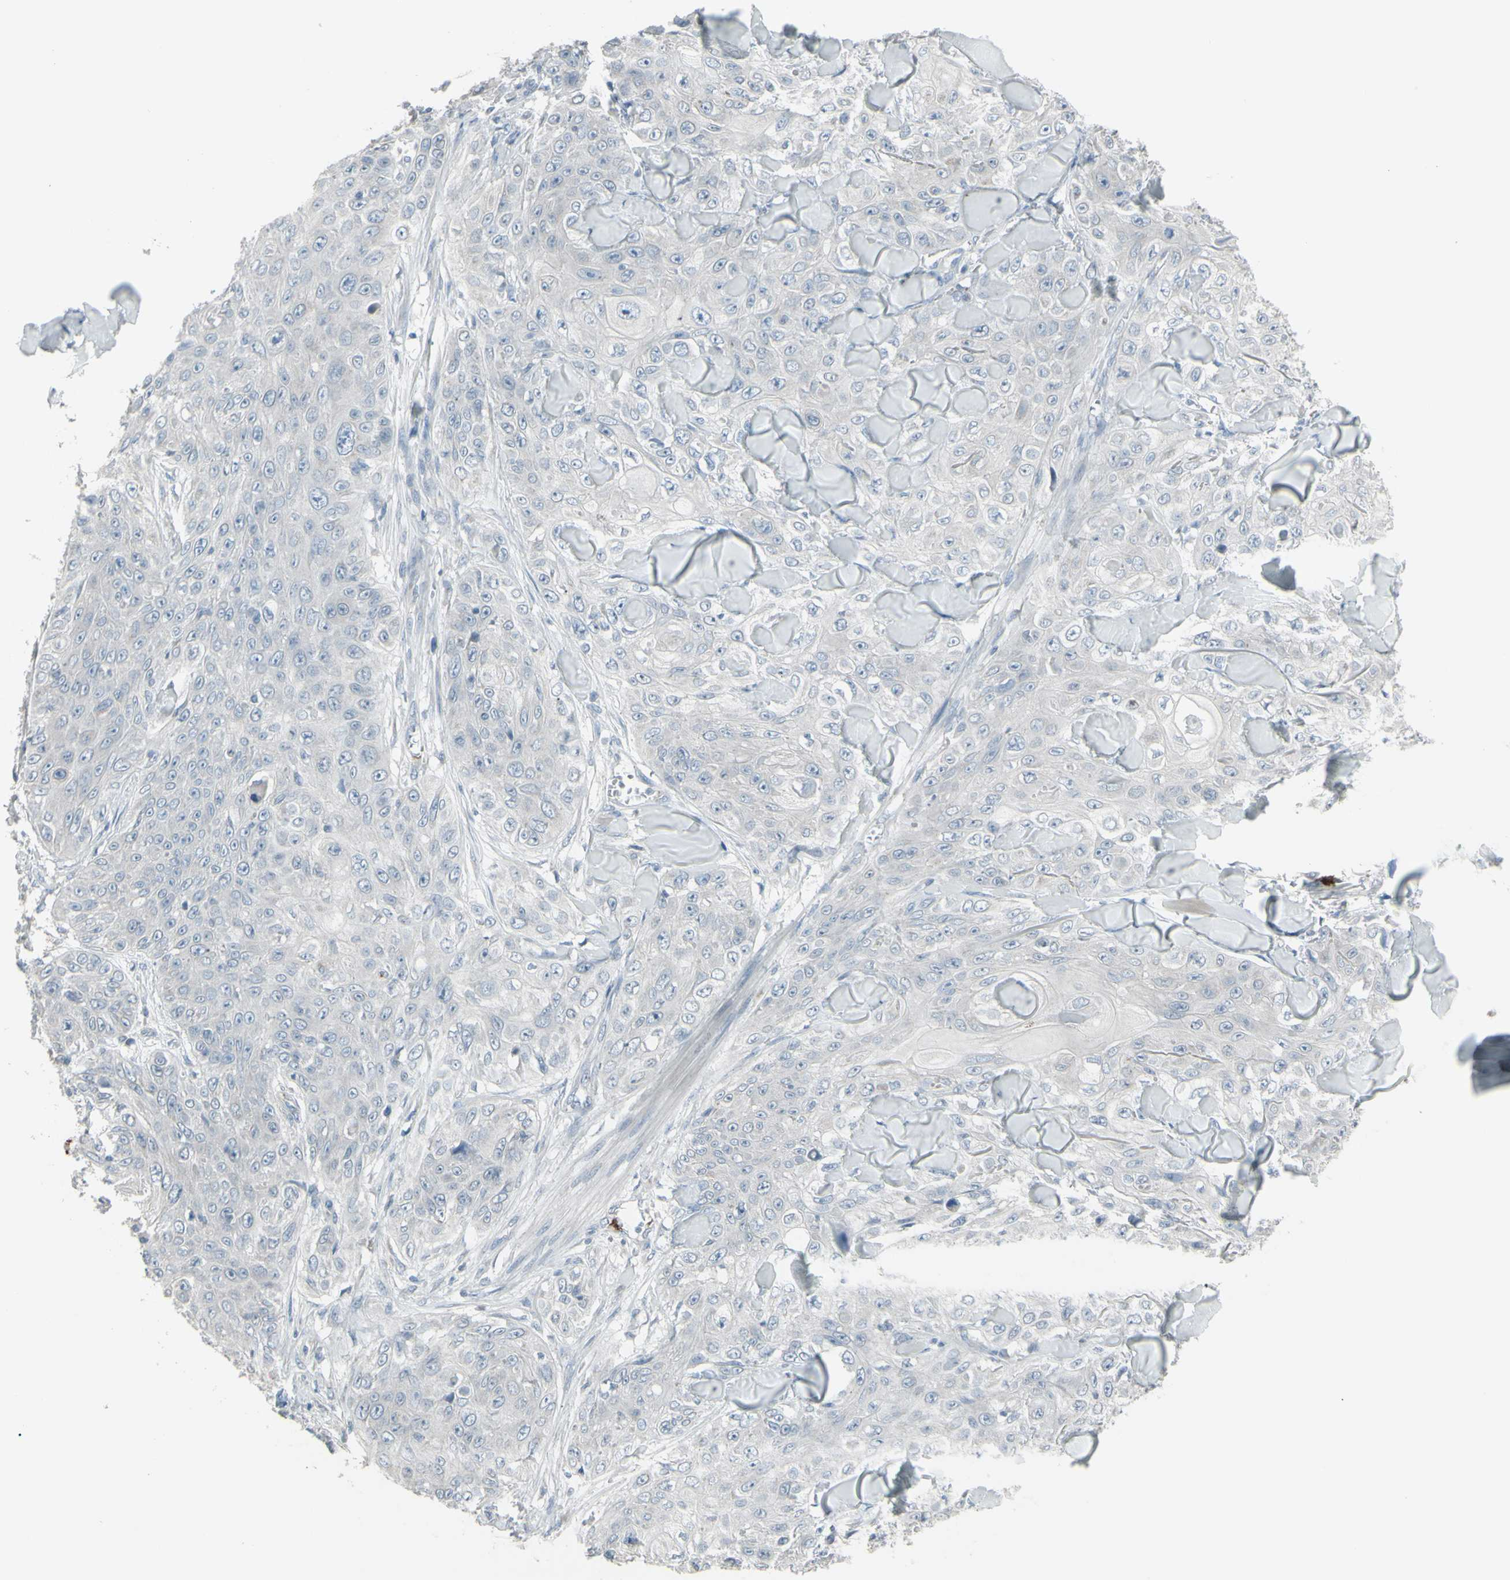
{"staining": {"intensity": "negative", "quantity": "none", "location": "none"}, "tissue": "skin cancer", "cell_type": "Tumor cells", "image_type": "cancer", "snomed": [{"axis": "morphology", "description": "Squamous cell carcinoma, NOS"}, {"axis": "topography", "description": "Skin"}], "caption": "Skin cancer (squamous cell carcinoma) was stained to show a protein in brown. There is no significant staining in tumor cells.", "gene": "CD79B", "patient": {"sex": "male", "age": 86}}